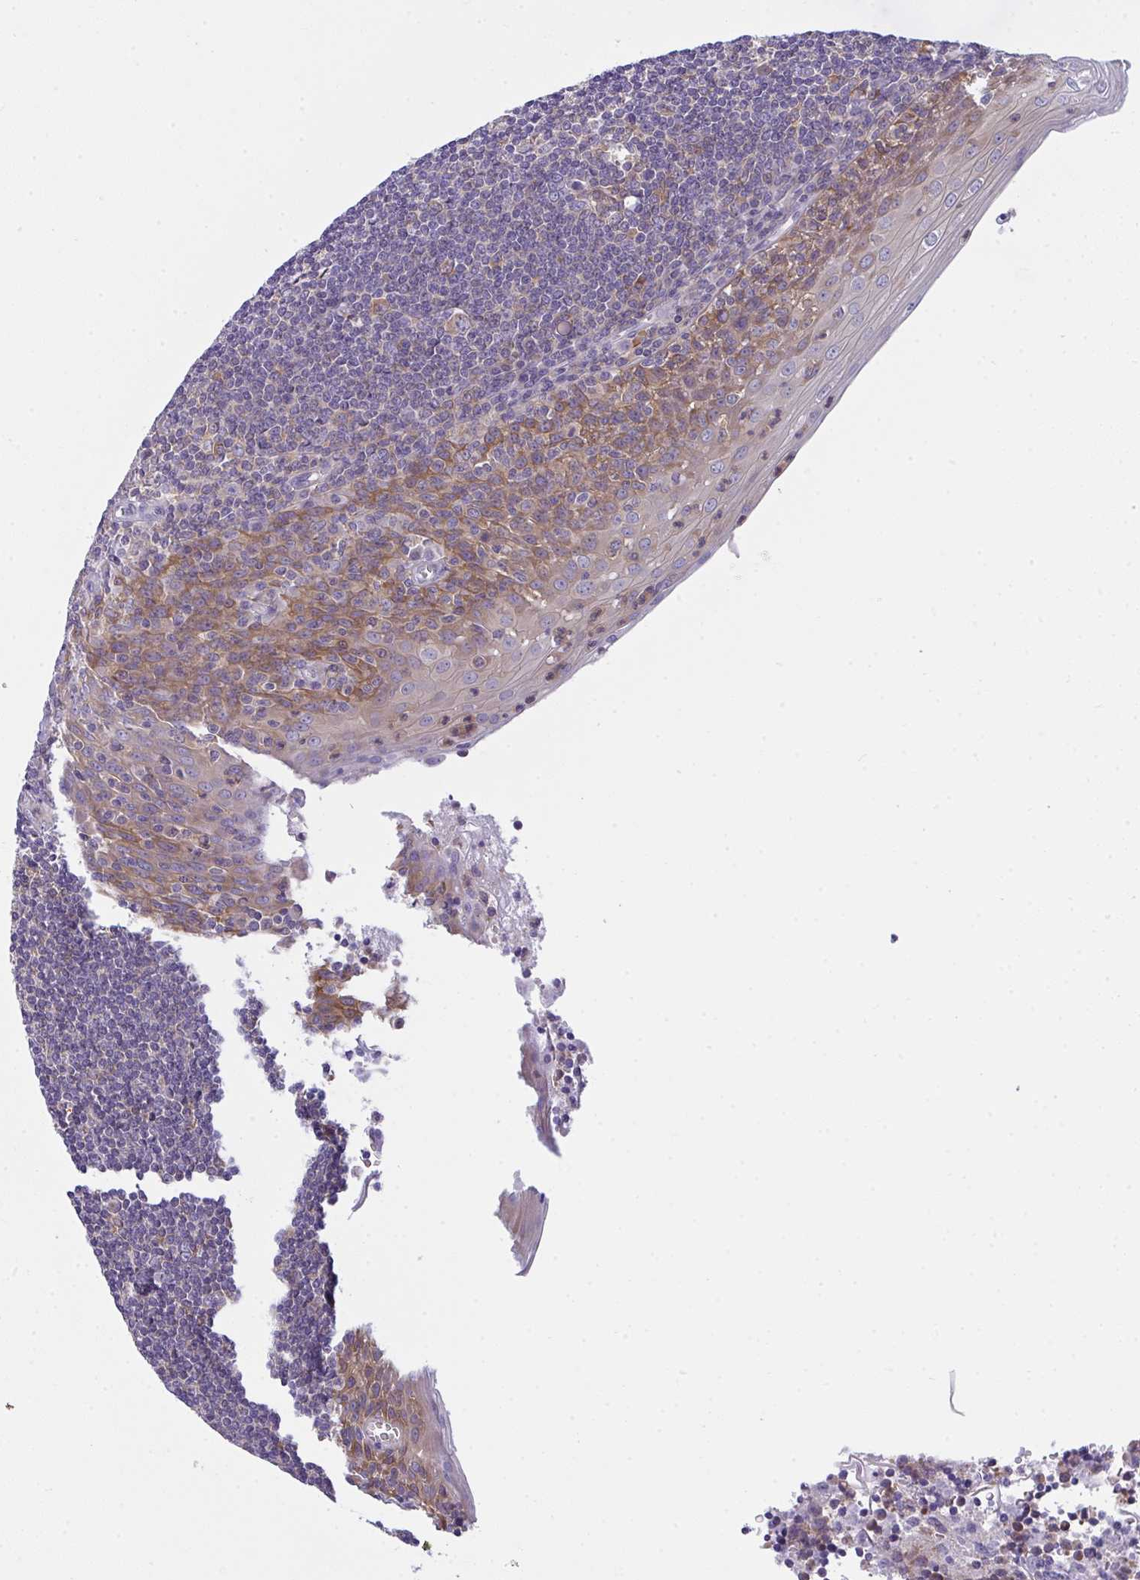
{"staining": {"intensity": "moderate", "quantity": ">75%", "location": "cytoplasmic/membranous"}, "tissue": "tonsil", "cell_type": "Germinal center cells", "image_type": "normal", "snomed": [{"axis": "morphology", "description": "Normal tissue, NOS"}, {"axis": "topography", "description": "Tonsil"}], "caption": "About >75% of germinal center cells in benign human tonsil show moderate cytoplasmic/membranous protein expression as visualized by brown immunohistochemical staining.", "gene": "SLC30A6", "patient": {"sex": "male", "age": 27}}